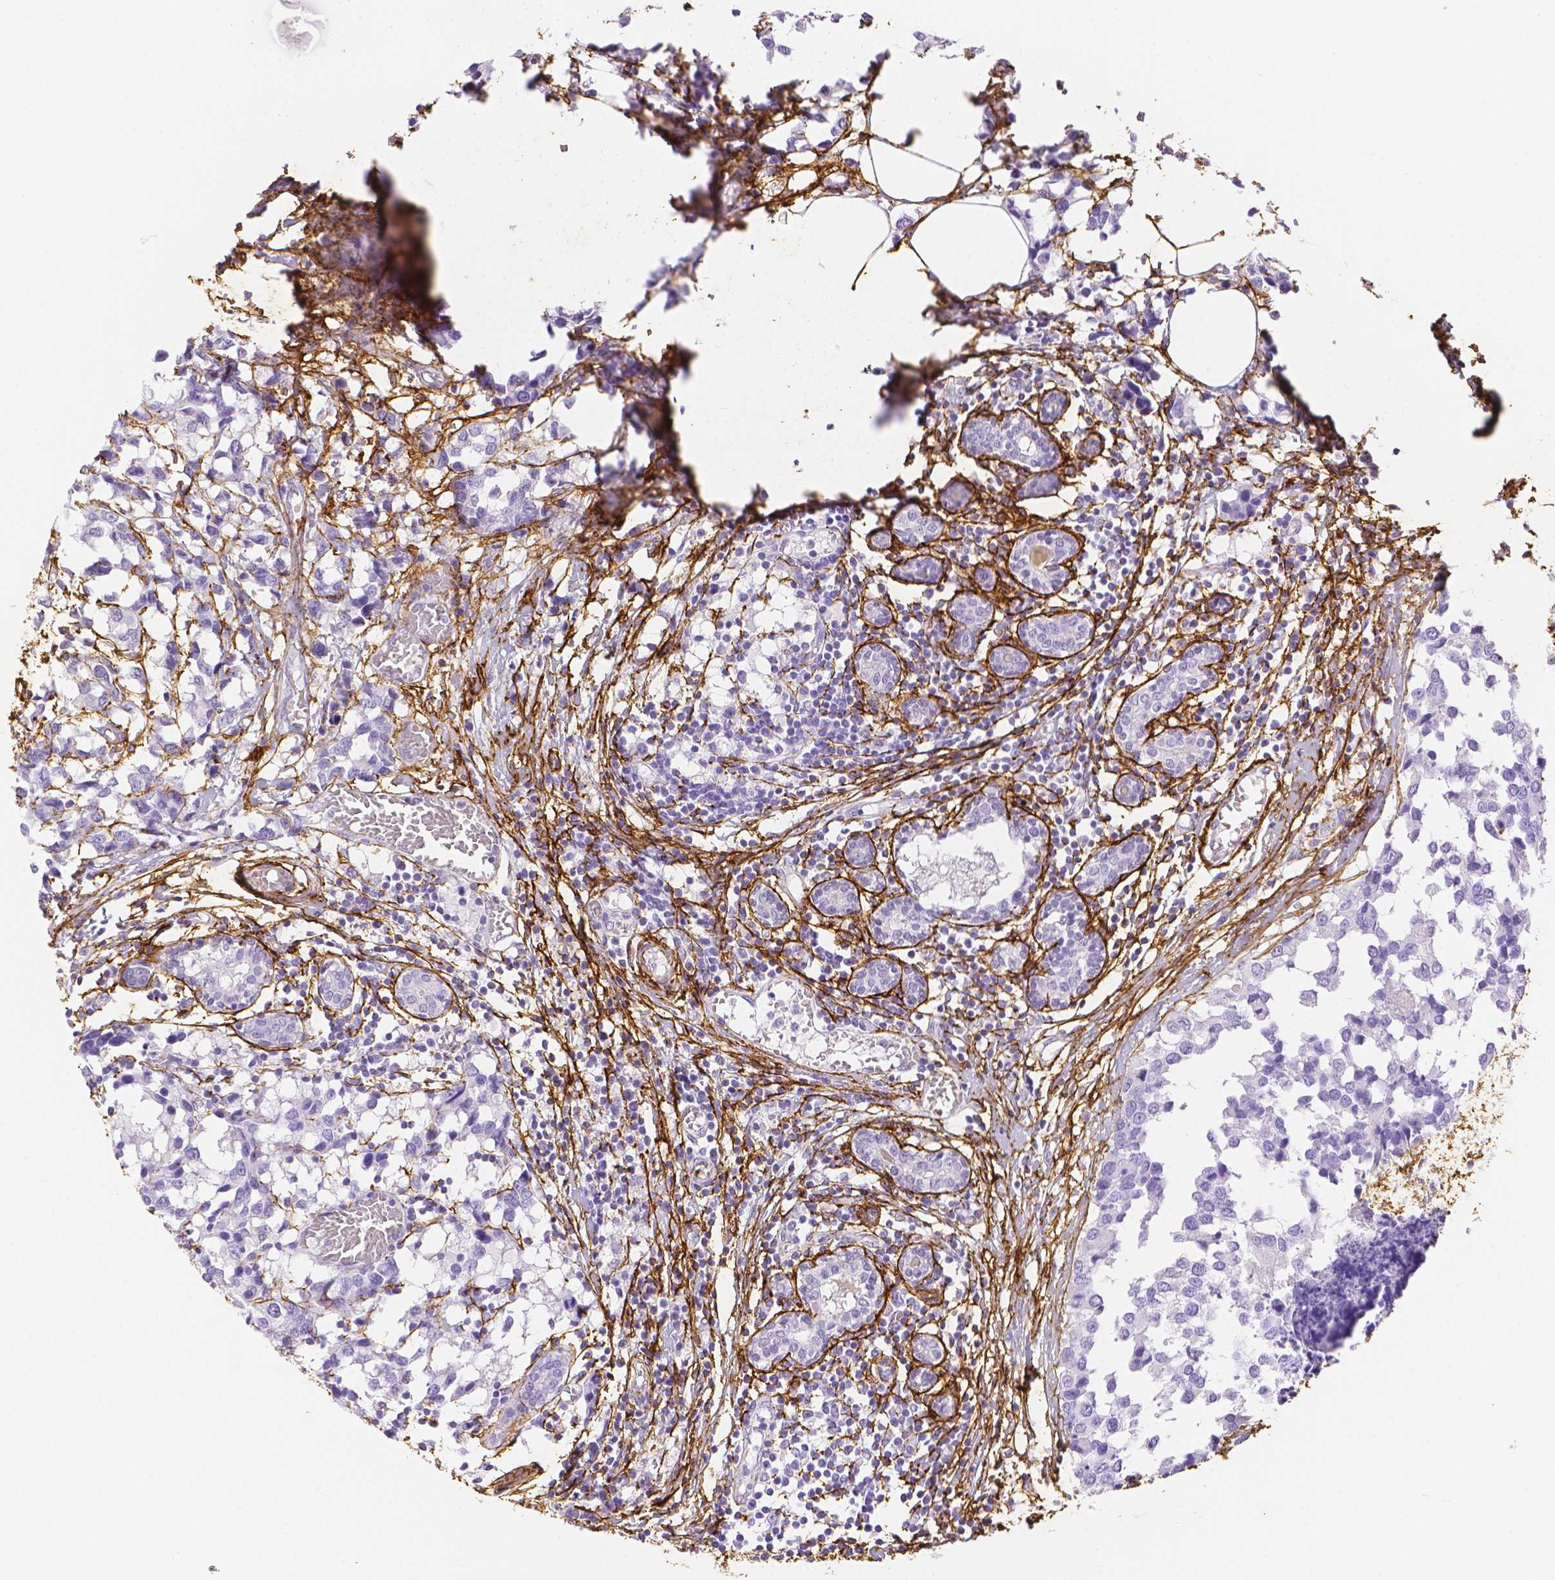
{"staining": {"intensity": "negative", "quantity": "none", "location": "none"}, "tissue": "breast cancer", "cell_type": "Tumor cells", "image_type": "cancer", "snomed": [{"axis": "morphology", "description": "Lobular carcinoma"}, {"axis": "topography", "description": "Breast"}], "caption": "Breast lobular carcinoma was stained to show a protein in brown. There is no significant expression in tumor cells. (DAB (3,3'-diaminobenzidine) immunohistochemistry visualized using brightfield microscopy, high magnification).", "gene": "FBN1", "patient": {"sex": "female", "age": 59}}